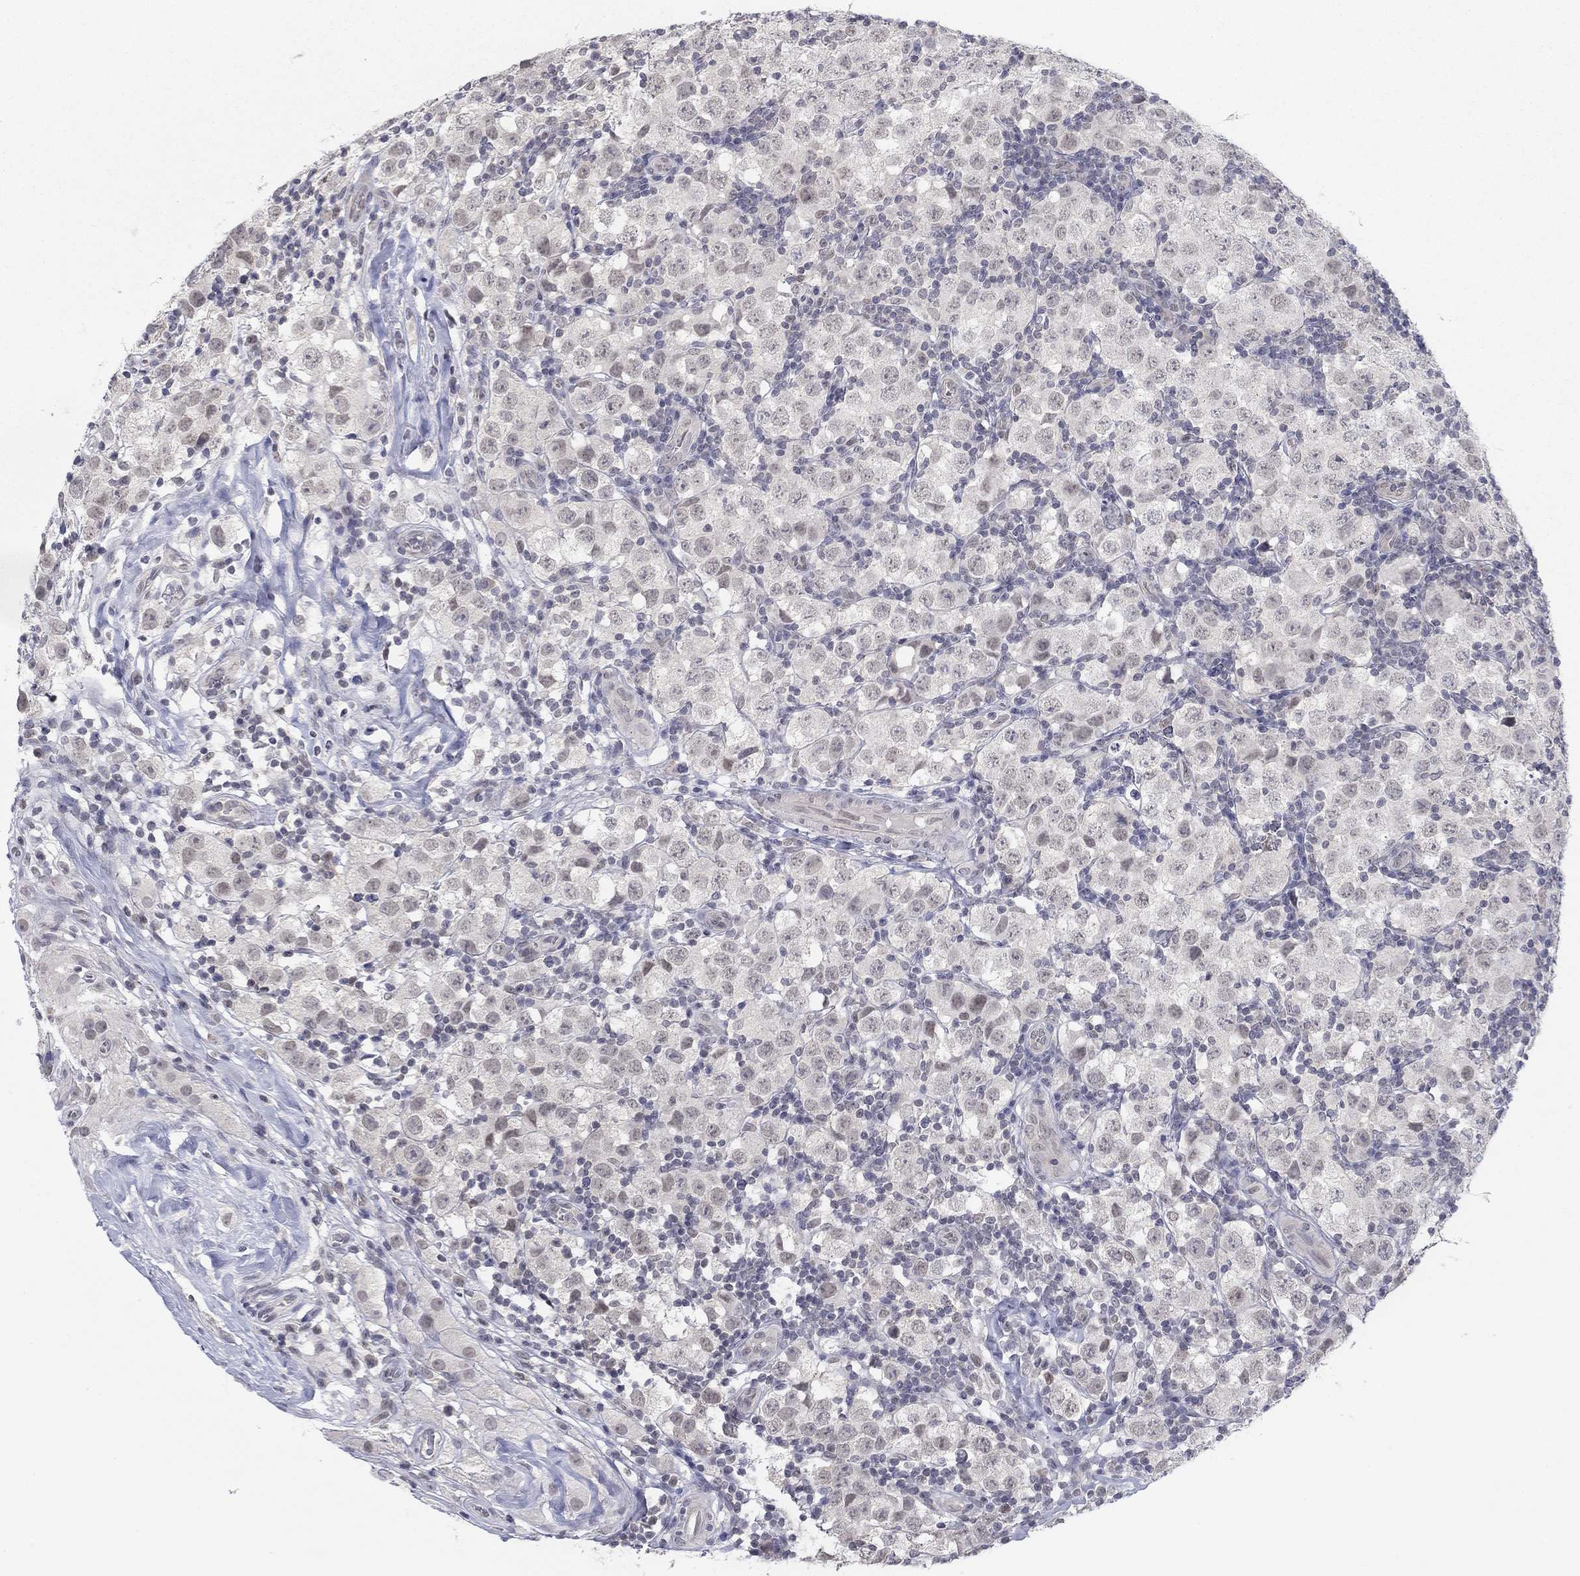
{"staining": {"intensity": "negative", "quantity": "none", "location": "none"}, "tissue": "testis cancer", "cell_type": "Tumor cells", "image_type": "cancer", "snomed": [{"axis": "morphology", "description": "Seminoma, NOS"}, {"axis": "topography", "description": "Testis"}], "caption": "A photomicrograph of seminoma (testis) stained for a protein exhibits no brown staining in tumor cells.", "gene": "SLC22A2", "patient": {"sex": "male", "age": 34}}